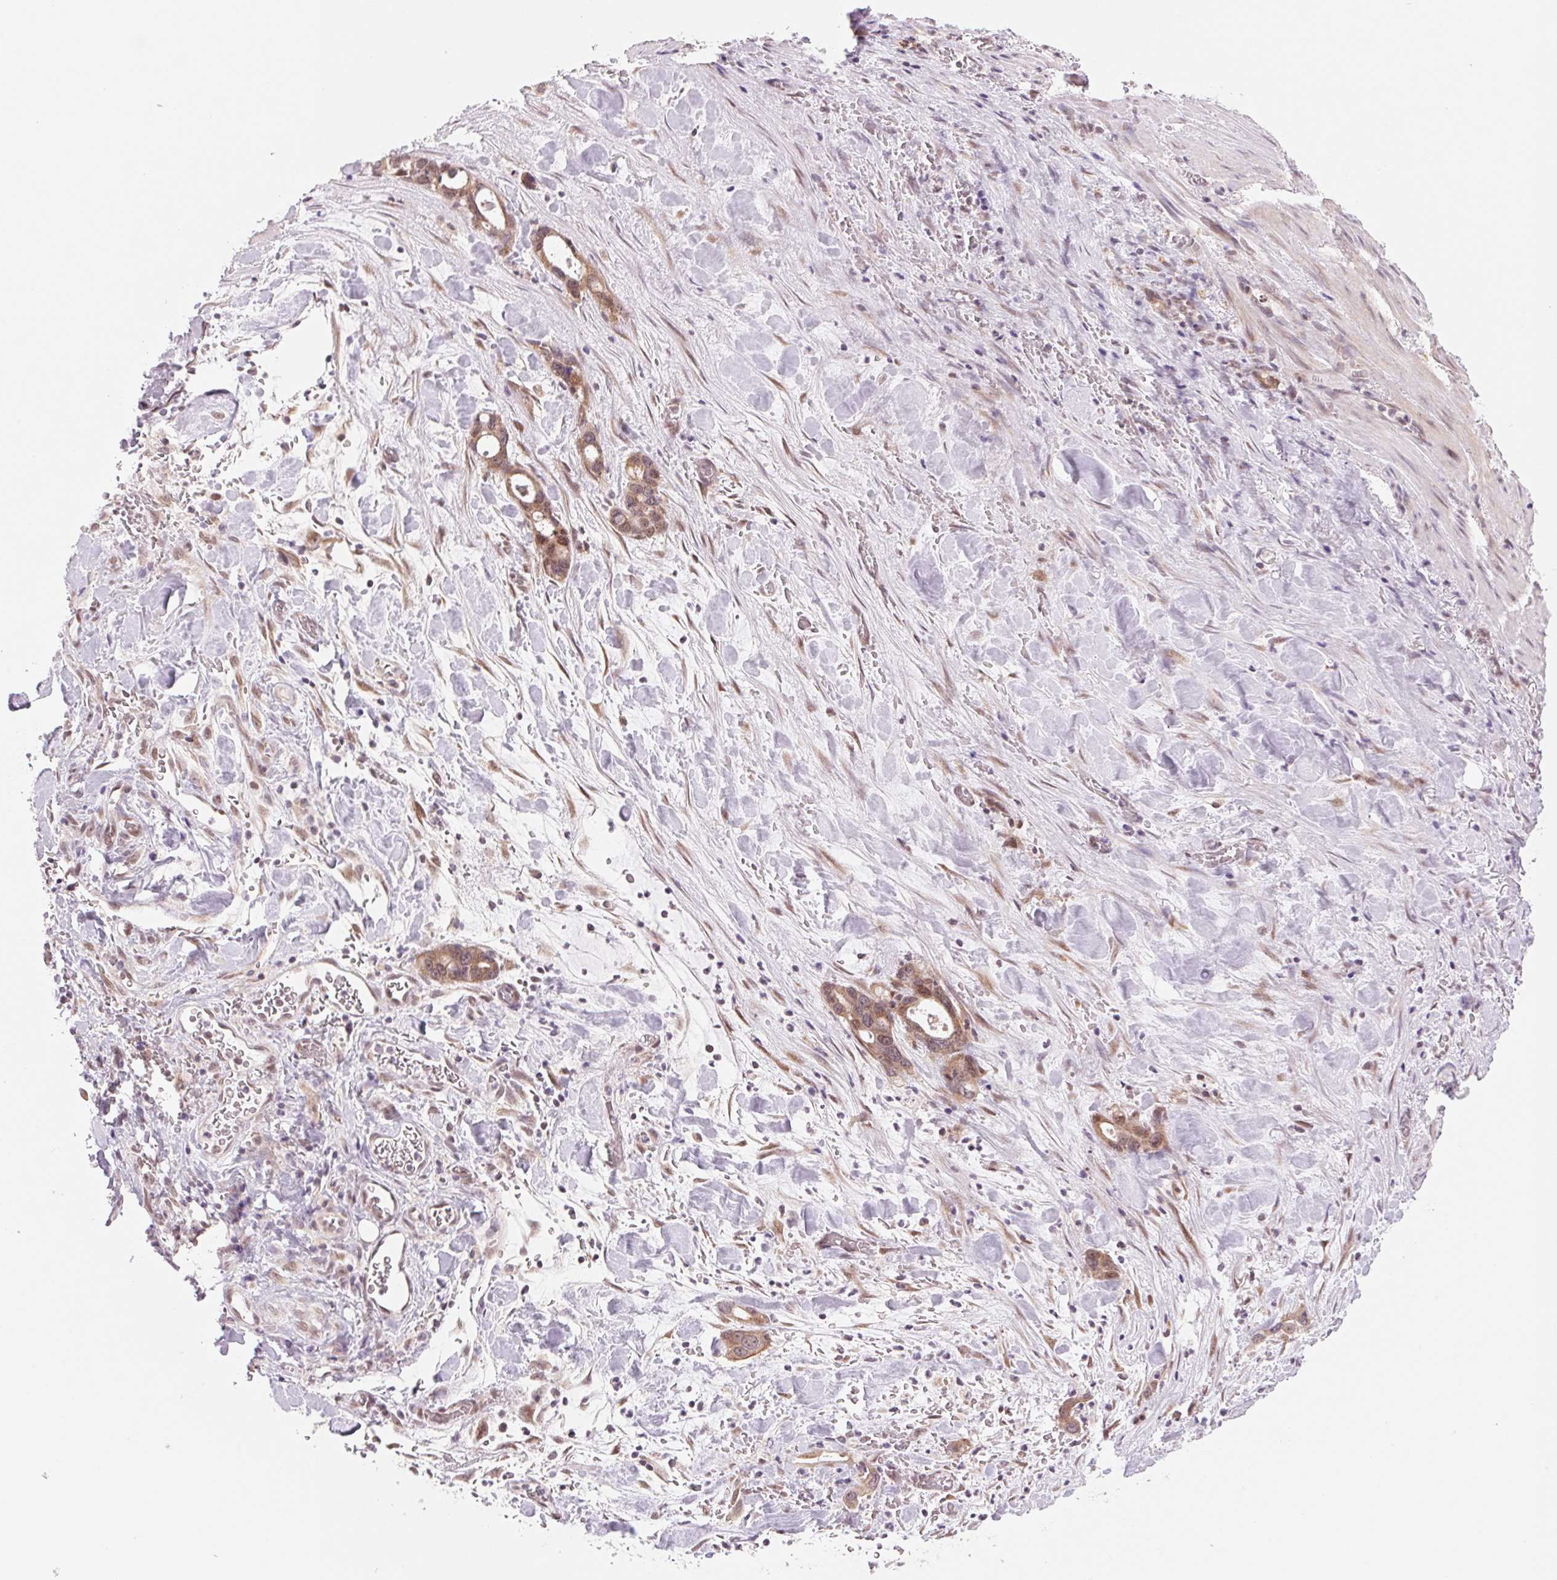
{"staining": {"intensity": "weak", "quantity": ">75%", "location": "cytoplasmic/membranous,nuclear"}, "tissue": "stomach cancer", "cell_type": "Tumor cells", "image_type": "cancer", "snomed": [{"axis": "morphology", "description": "Normal tissue, NOS"}, {"axis": "morphology", "description": "Adenocarcinoma, NOS"}, {"axis": "topography", "description": "Esophagus"}, {"axis": "topography", "description": "Stomach, upper"}], "caption": "IHC of human stomach cancer demonstrates low levels of weak cytoplasmic/membranous and nuclear expression in about >75% of tumor cells.", "gene": "ARHGAP32", "patient": {"sex": "male", "age": 74}}